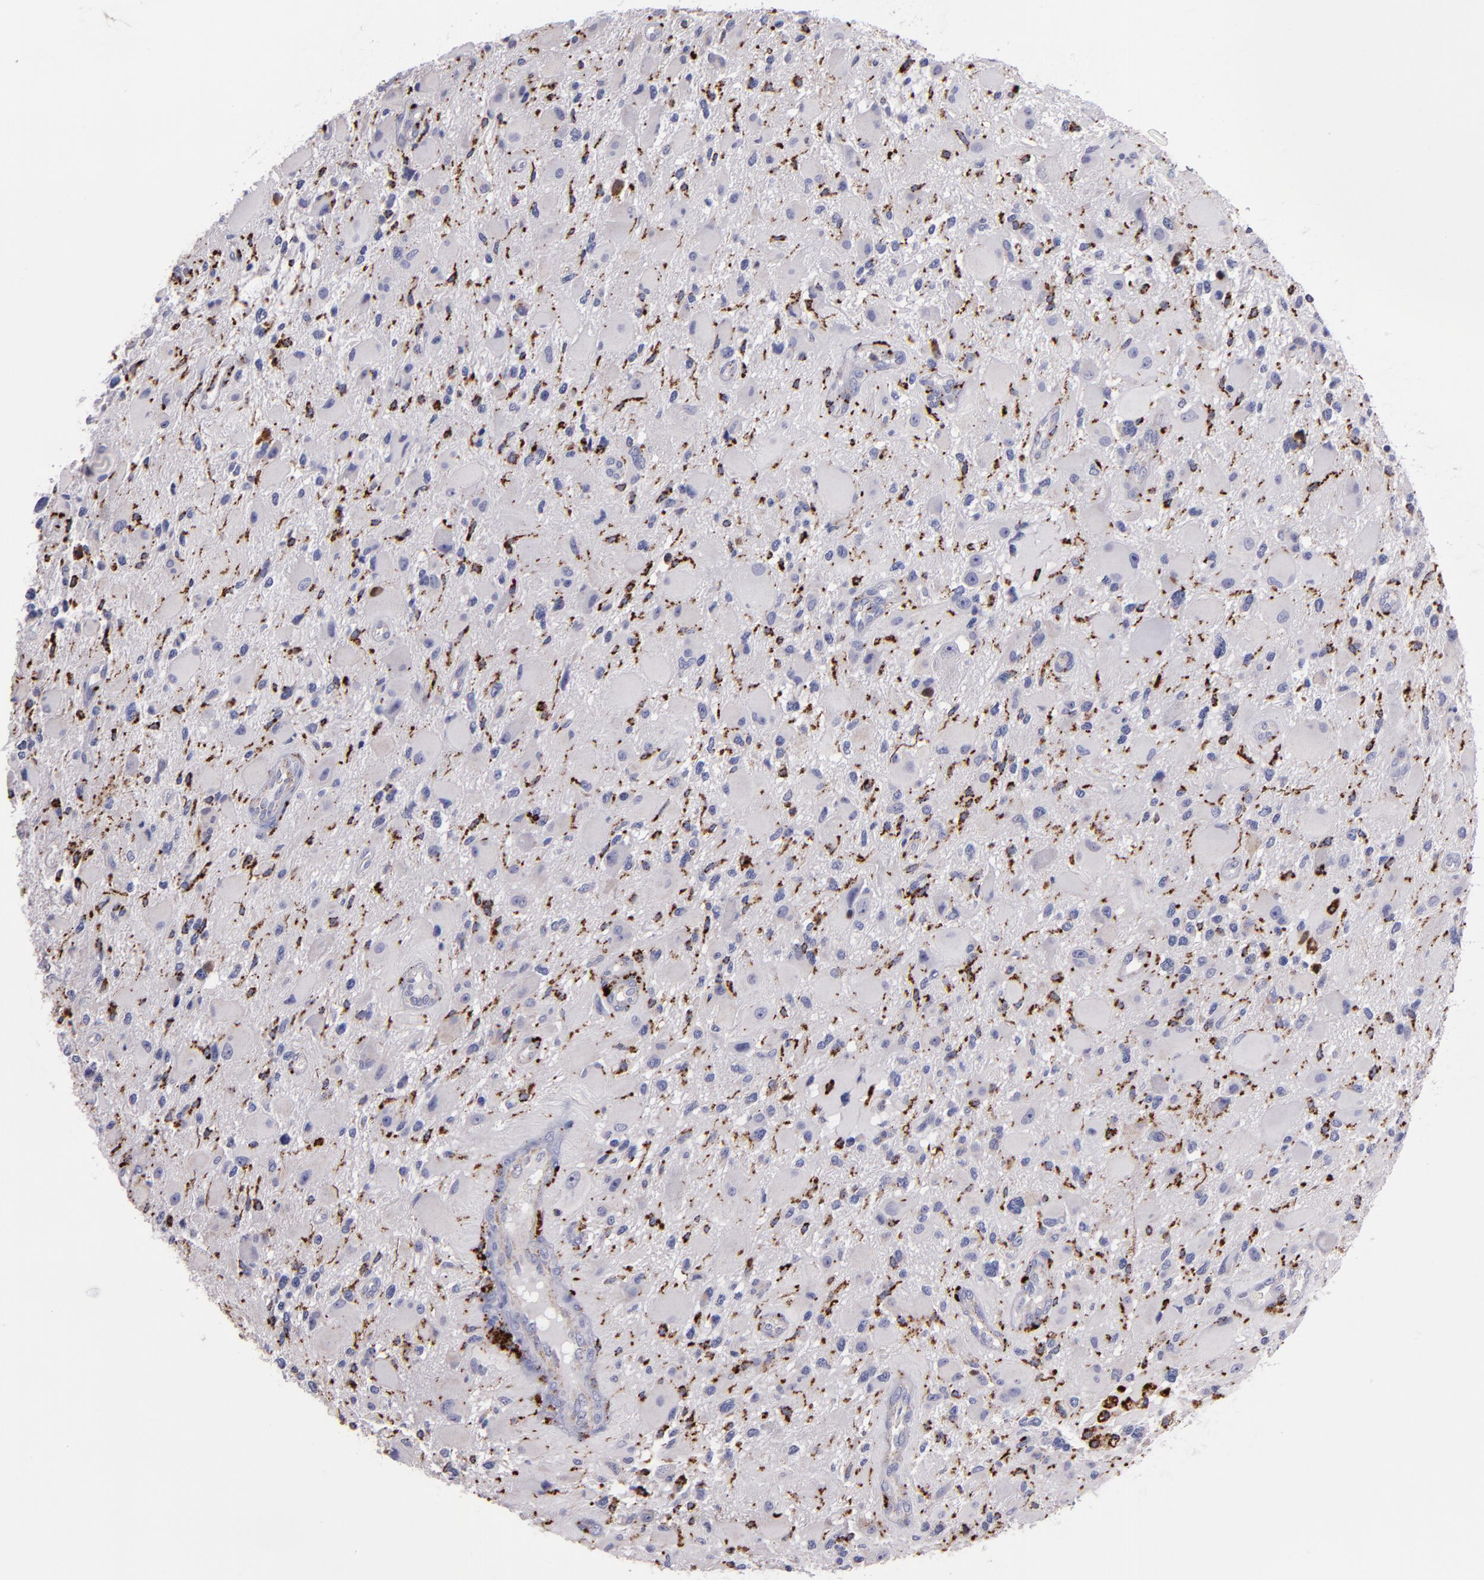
{"staining": {"intensity": "moderate", "quantity": "25%-75%", "location": "cytoplasmic/membranous"}, "tissue": "glioma", "cell_type": "Tumor cells", "image_type": "cancer", "snomed": [{"axis": "morphology", "description": "Glioma, malignant, High grade"}, {"axis": "topography", "description": "Brain"}], "caption": "Immunohistochemistry (IHC) of human glioma shows medium levels of moderate cytoplasmic/membranous staining in about 25%-75% of tumor cells.", "gene": "CTSS", "patient": {"sex": "female", "age": 60}}